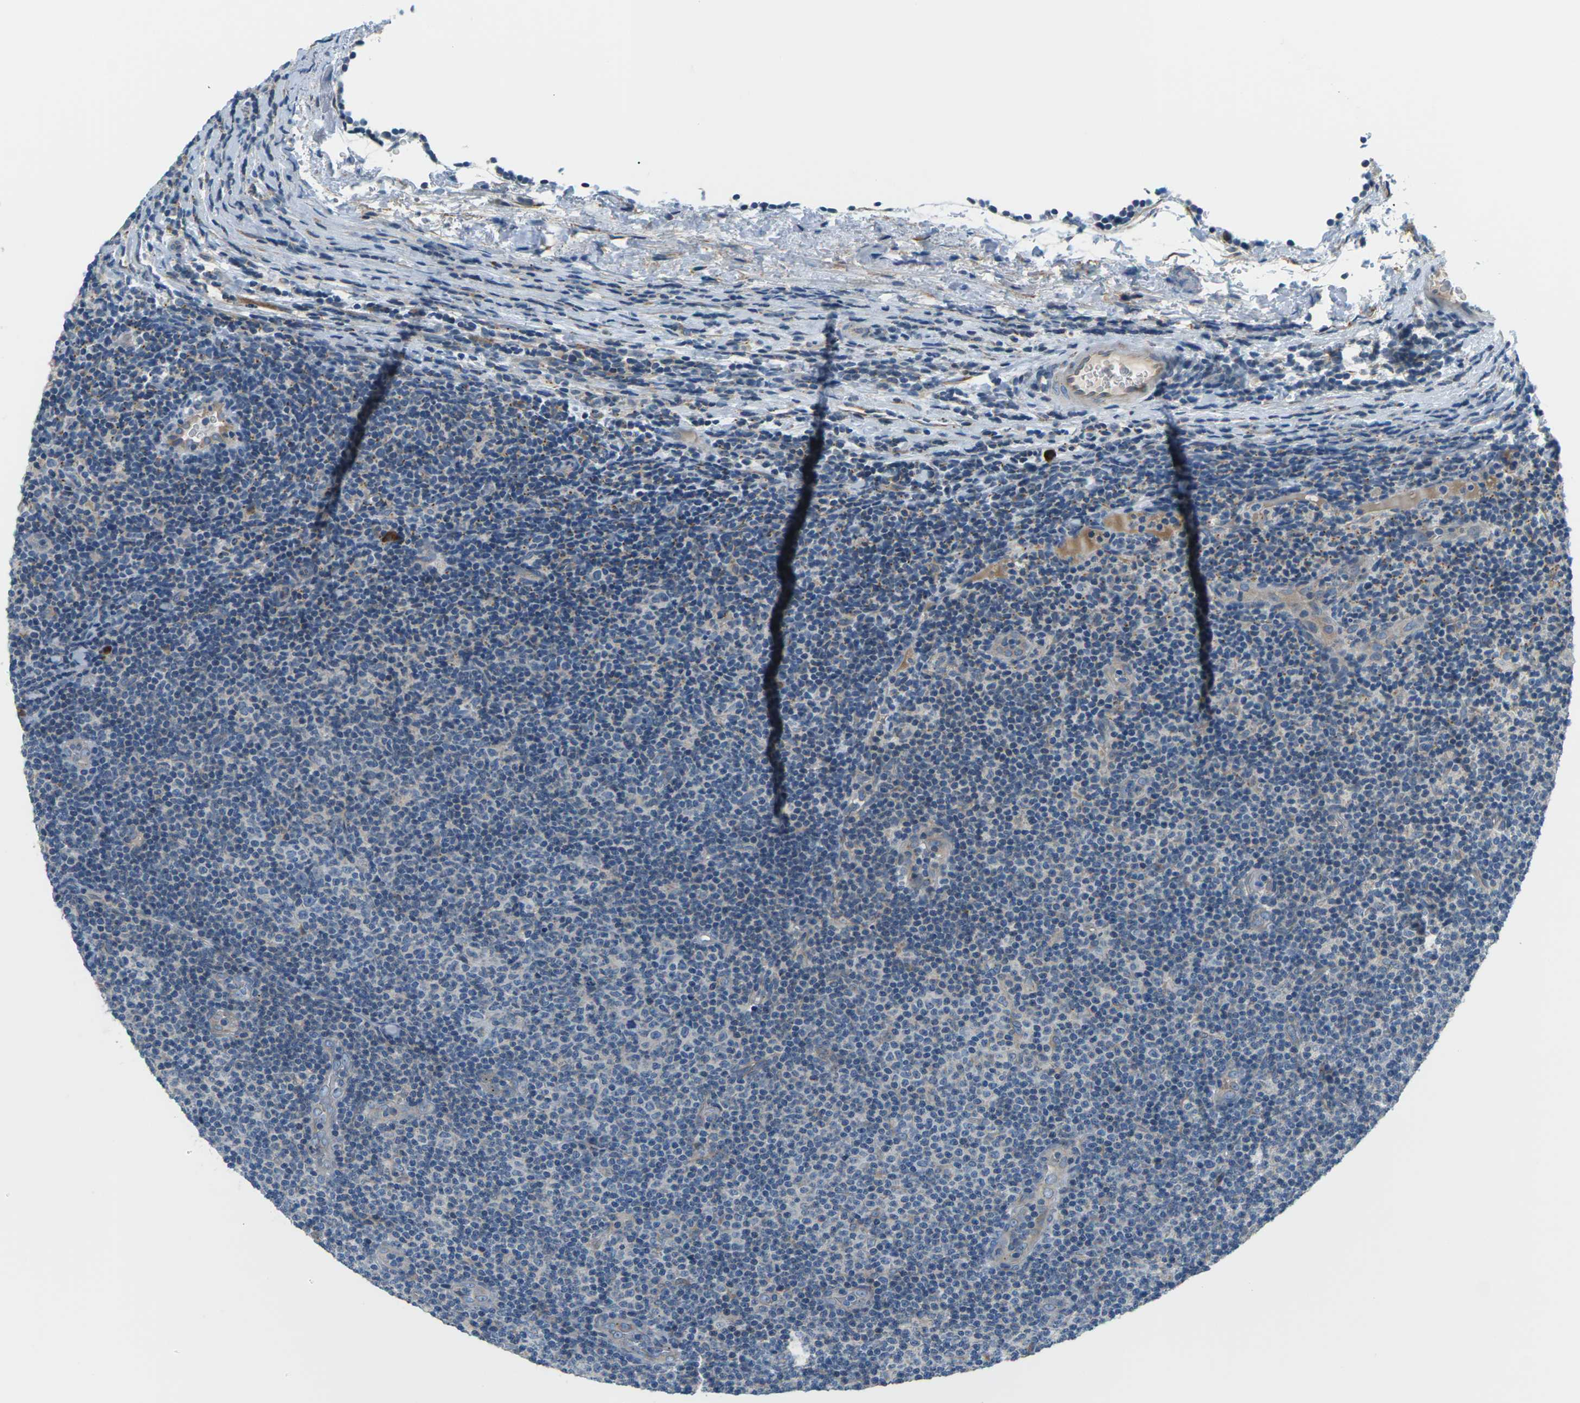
{"staining": {"intensity": "negative", "quantity": "none", "location": "none"}, "tissue": "lymphoma", "cell_type": "Tumor cells", "image_type": "cancer", "snomed": [{"axis": "morphology", "description": "Malignant lymphoma, non-Hodgkin's type, Low grade"}, {"axis": "topography", "description": "Lymph node"}], "caption": "High power microscopy histopathology image of an immunohistochemistry (IHC) micrograph of malignant lymphoma, non-Hodgkin's type (low-grade), revealing no significant staining in tumor cells. (DAB immunohistochemistry with hematoxylin counter stain).", "gene": "SLC13A3", "patient": {"sex": "male", "age": 83}}